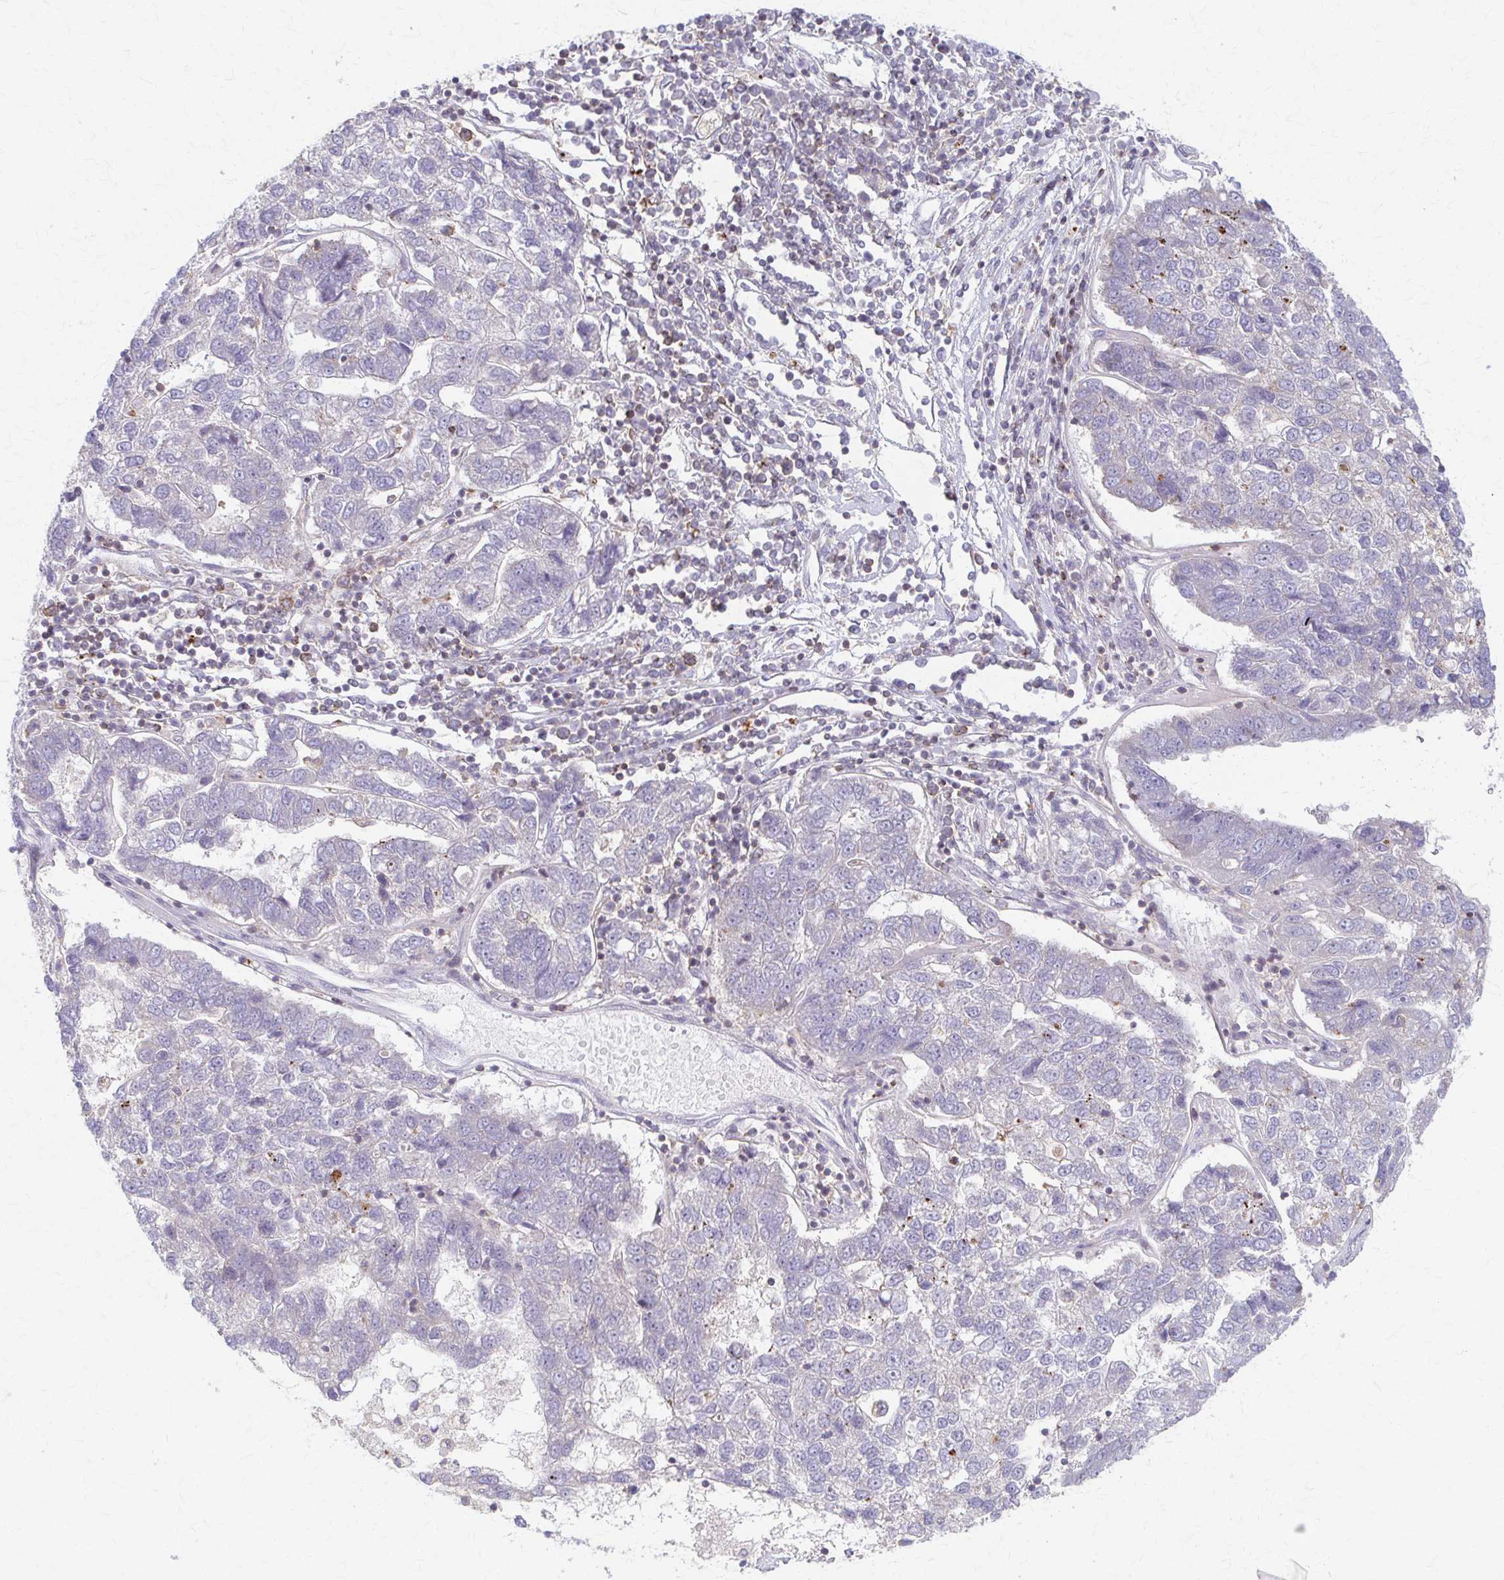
{"staining": {"intensity": "negative", "quantity": "none", "location": "none"}, "tissue": "pancreatic cancer", "cell_type": "Tumor cells", "image_type": "cancer", "snomed": [{"axis": "morphology", "description": "Adenocarcinoma, NOS"}, {"axis": "topography", "description": "Pancreas"}], "caption": "The micrograph displays no significant staining in tumor cells of adenocarcinoma (pancreatic).", "gene": "ARHGAP35", "patient": {"sex": "female", "age": 61}}